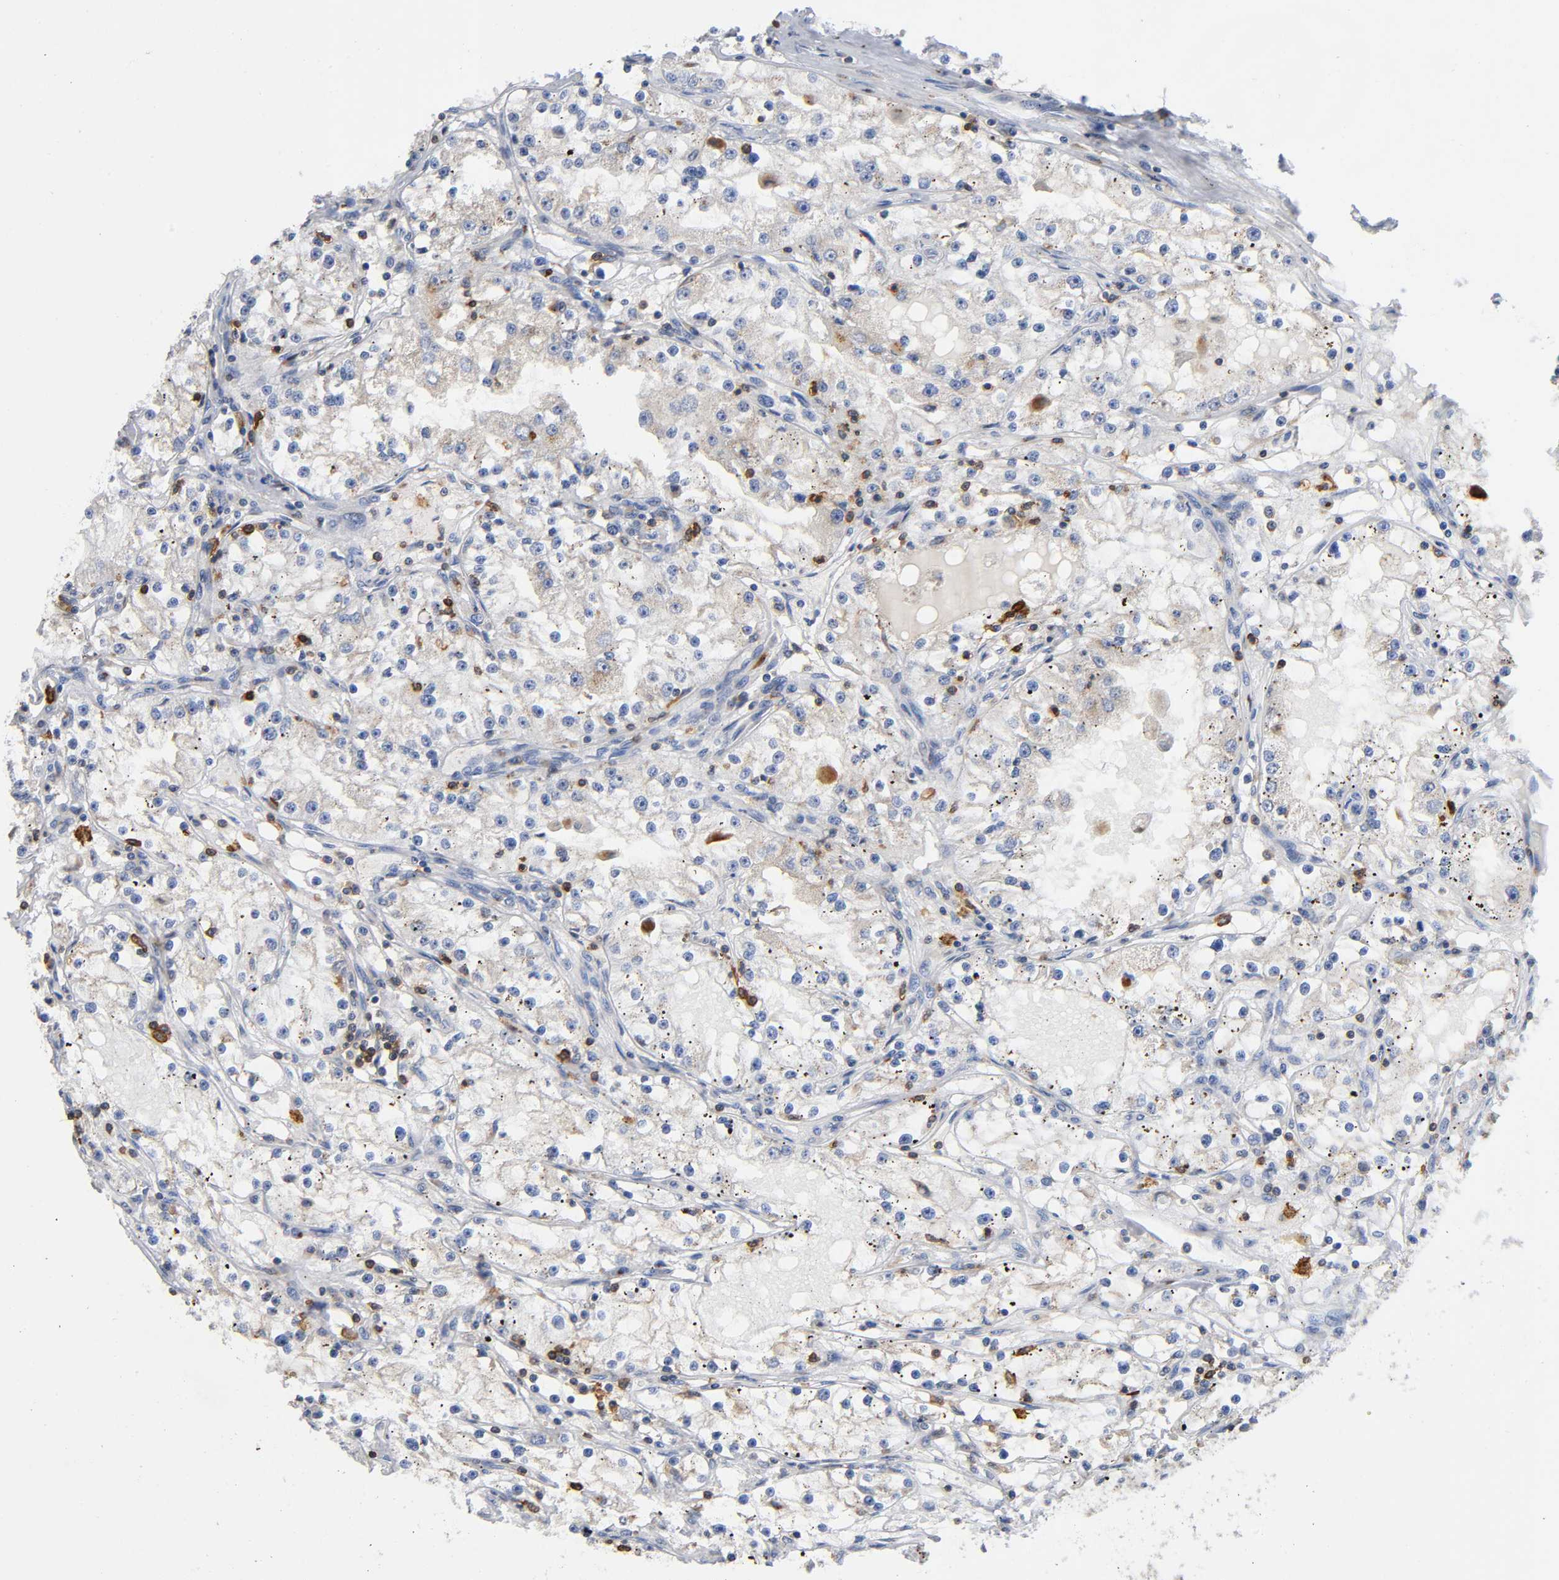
{"staining": {"intensity": "weak", "quantity": "<25%", "location": "cytoplasmic/membranous"}, "tissue": "renal cancer", "cell_type": "Tumor cells", "image_type": "cancer", "snomed": [{"axis": "morphology", "description": "Adenocarcinoma, NOS"}, {"axis": "topography", "description": "Kidney"}], "caption": "This is a histopathology image of immunohistochemistry staining of renal cancer, which shows no expression in tumor cells. (Stains: DAB IHC with hematoxylin counter stain, Microscopy: brightfield microscopy at high magnification).", "gene": "CAPN10", "patient": {"sex": "male", "age": 56}}